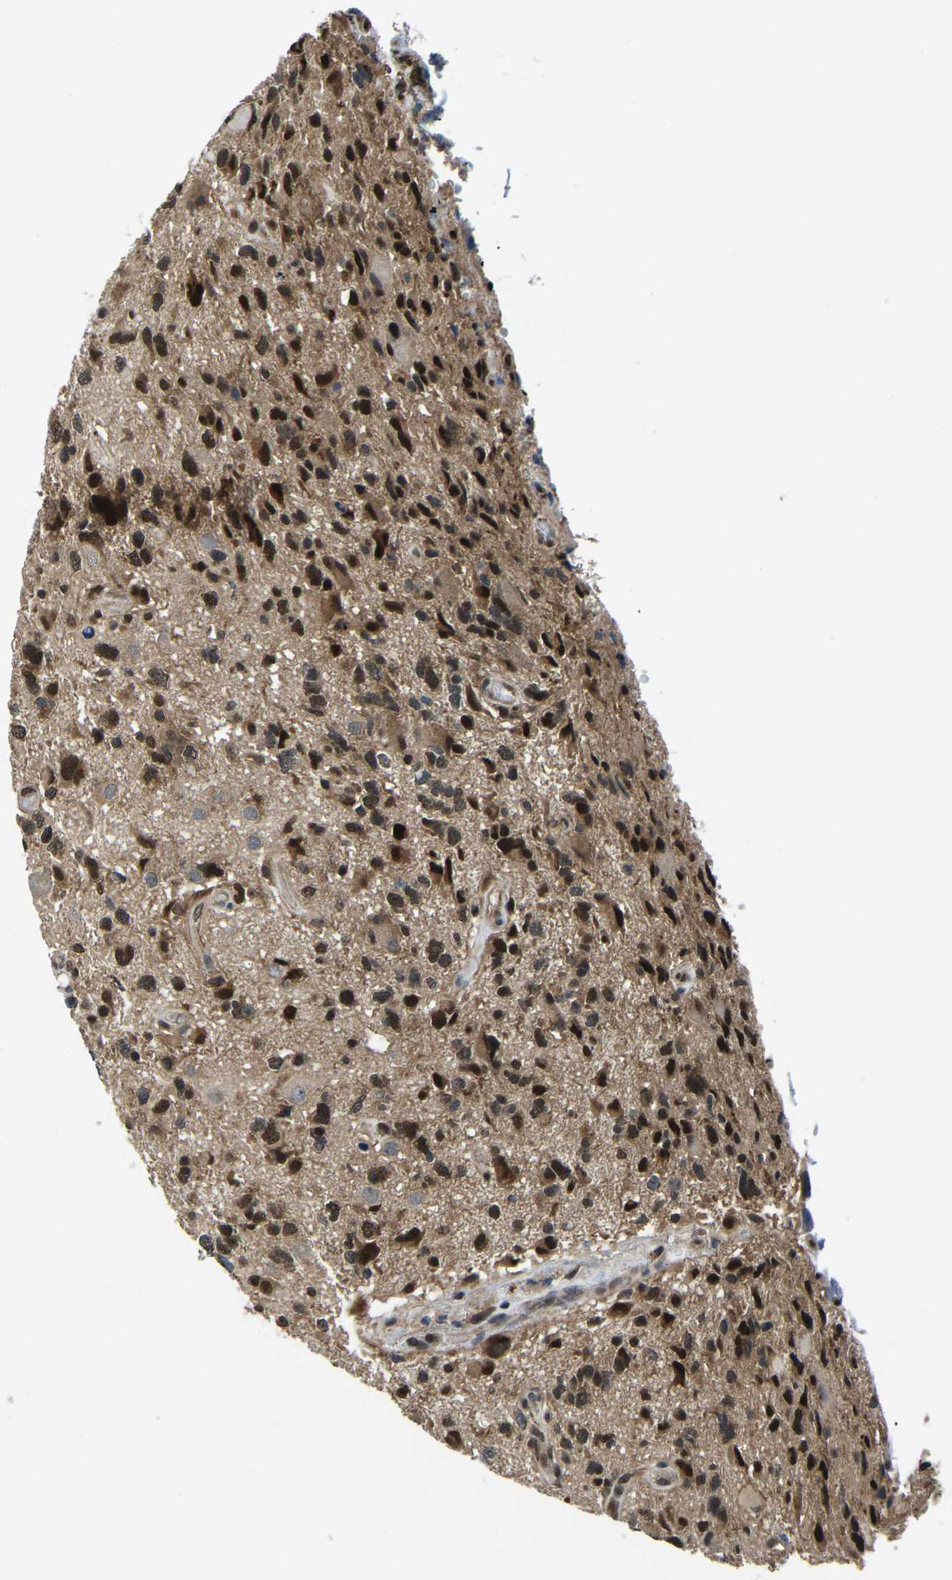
{"staining": {"intensity": "strong", "quantity": ">75%", "location": "cytoplasmic/membranous,nuclear"}, "tissue": "glioma", "cell_type": "Tumor cells", "image_type": "cancer", "snomed": [{"axis": "morphology", "description": "Glioma, malignant, High grade"}, {"axis": "topography", "description": "Brain"}], "caption": "Strong cytoplasmic/membranous and nuclear expression is appreciated in approximately >75% of tumor cells in glioma.", "gene": "DFFA", "patient": {"sex": "male", "age": 33}}